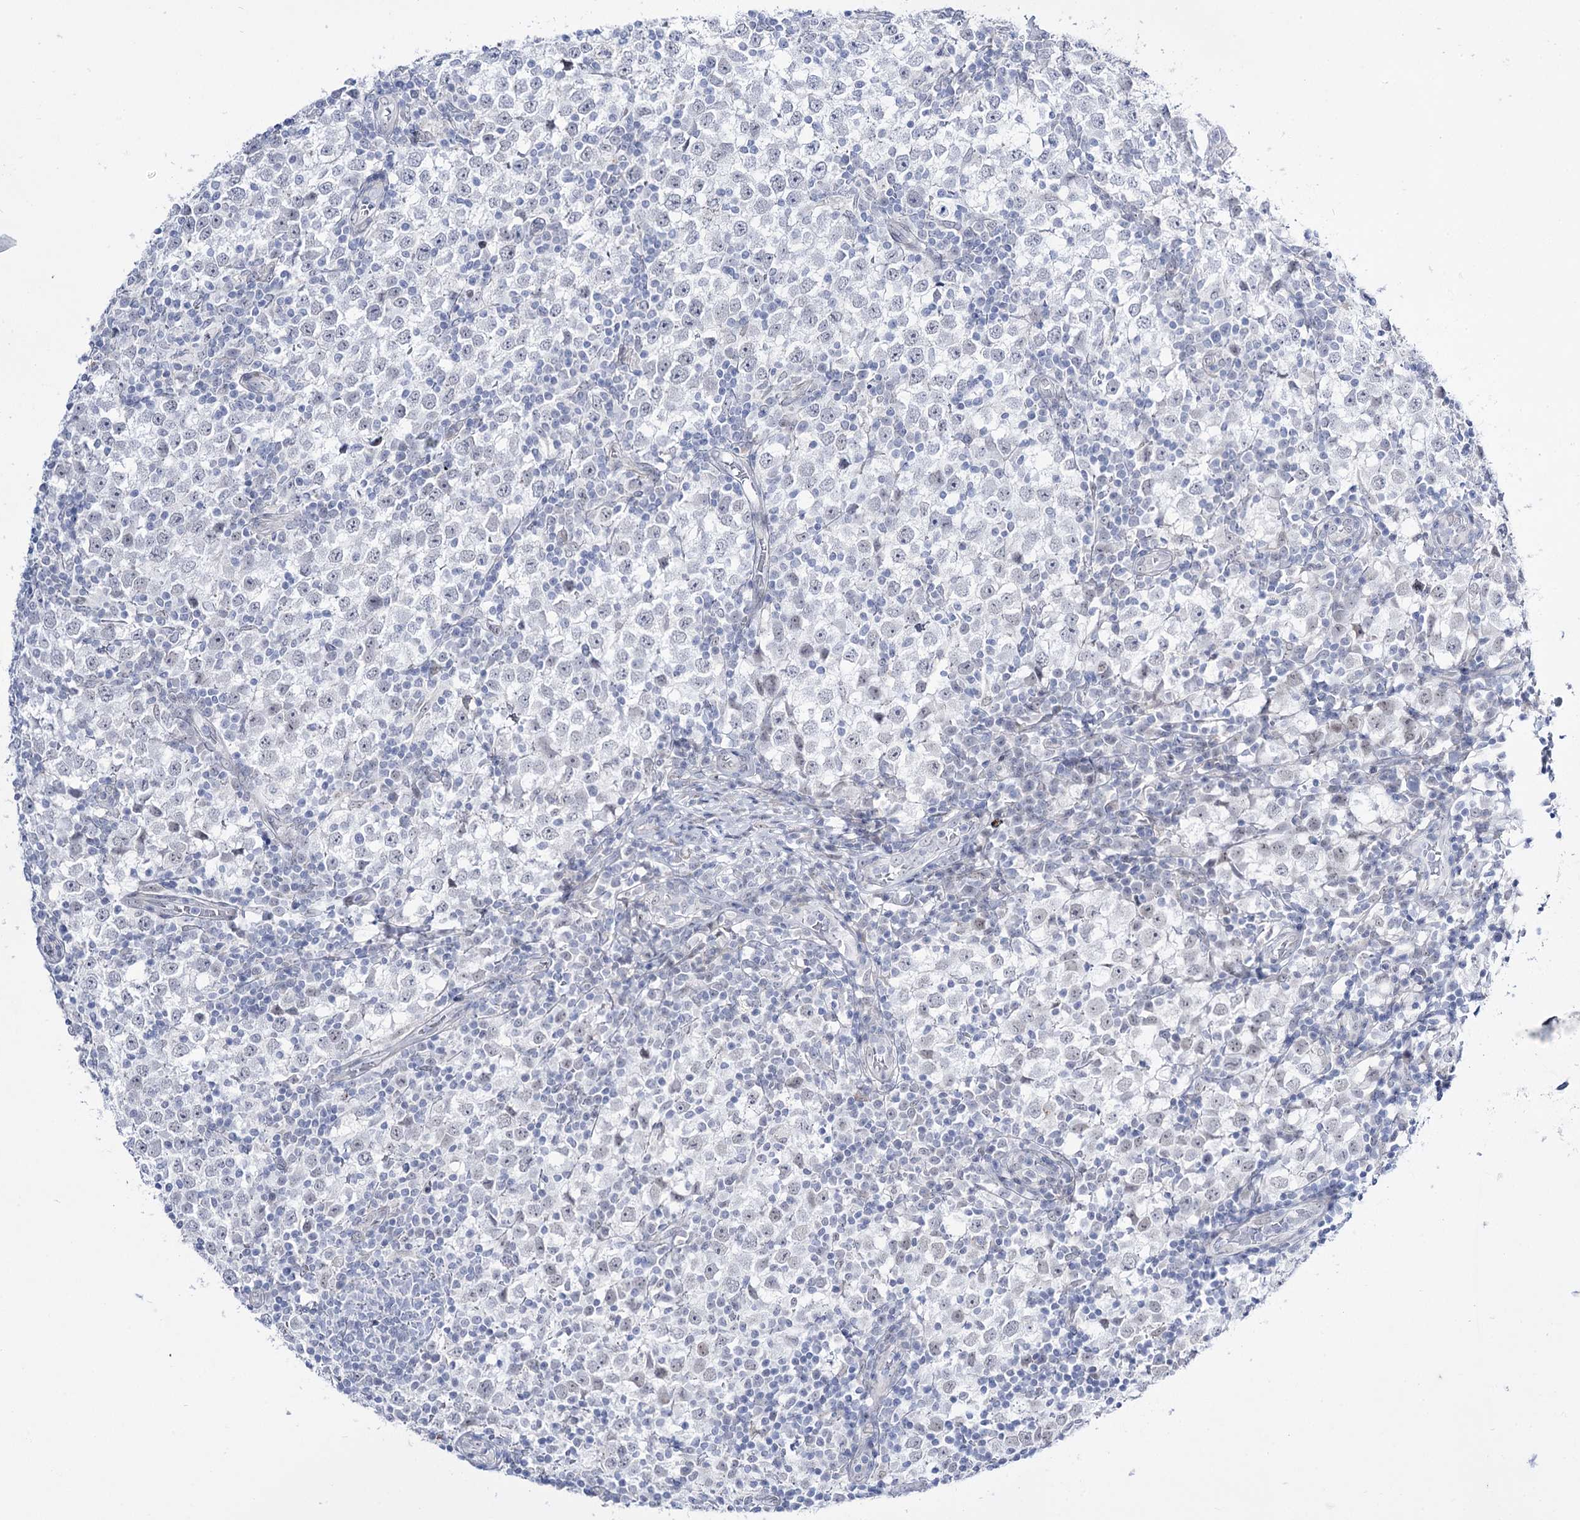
{"staining": {"intensity": "negative", "quantity": "none", "location": "none"}, "tissue": "testis cancer", "cell_type": "Tumor cells", "image_type": "cancer", "snomed": [{"axis": "morphology", "description": "Seminoma, NOS"}, {"axis": "topography", "description": "Testis"}], "caption": "This is an IHC histopathology image of testis seminoma. There is no positivity in tumor cells.", "gene": "RBM15B", "patient": {"sex": "male", "age": 65}}